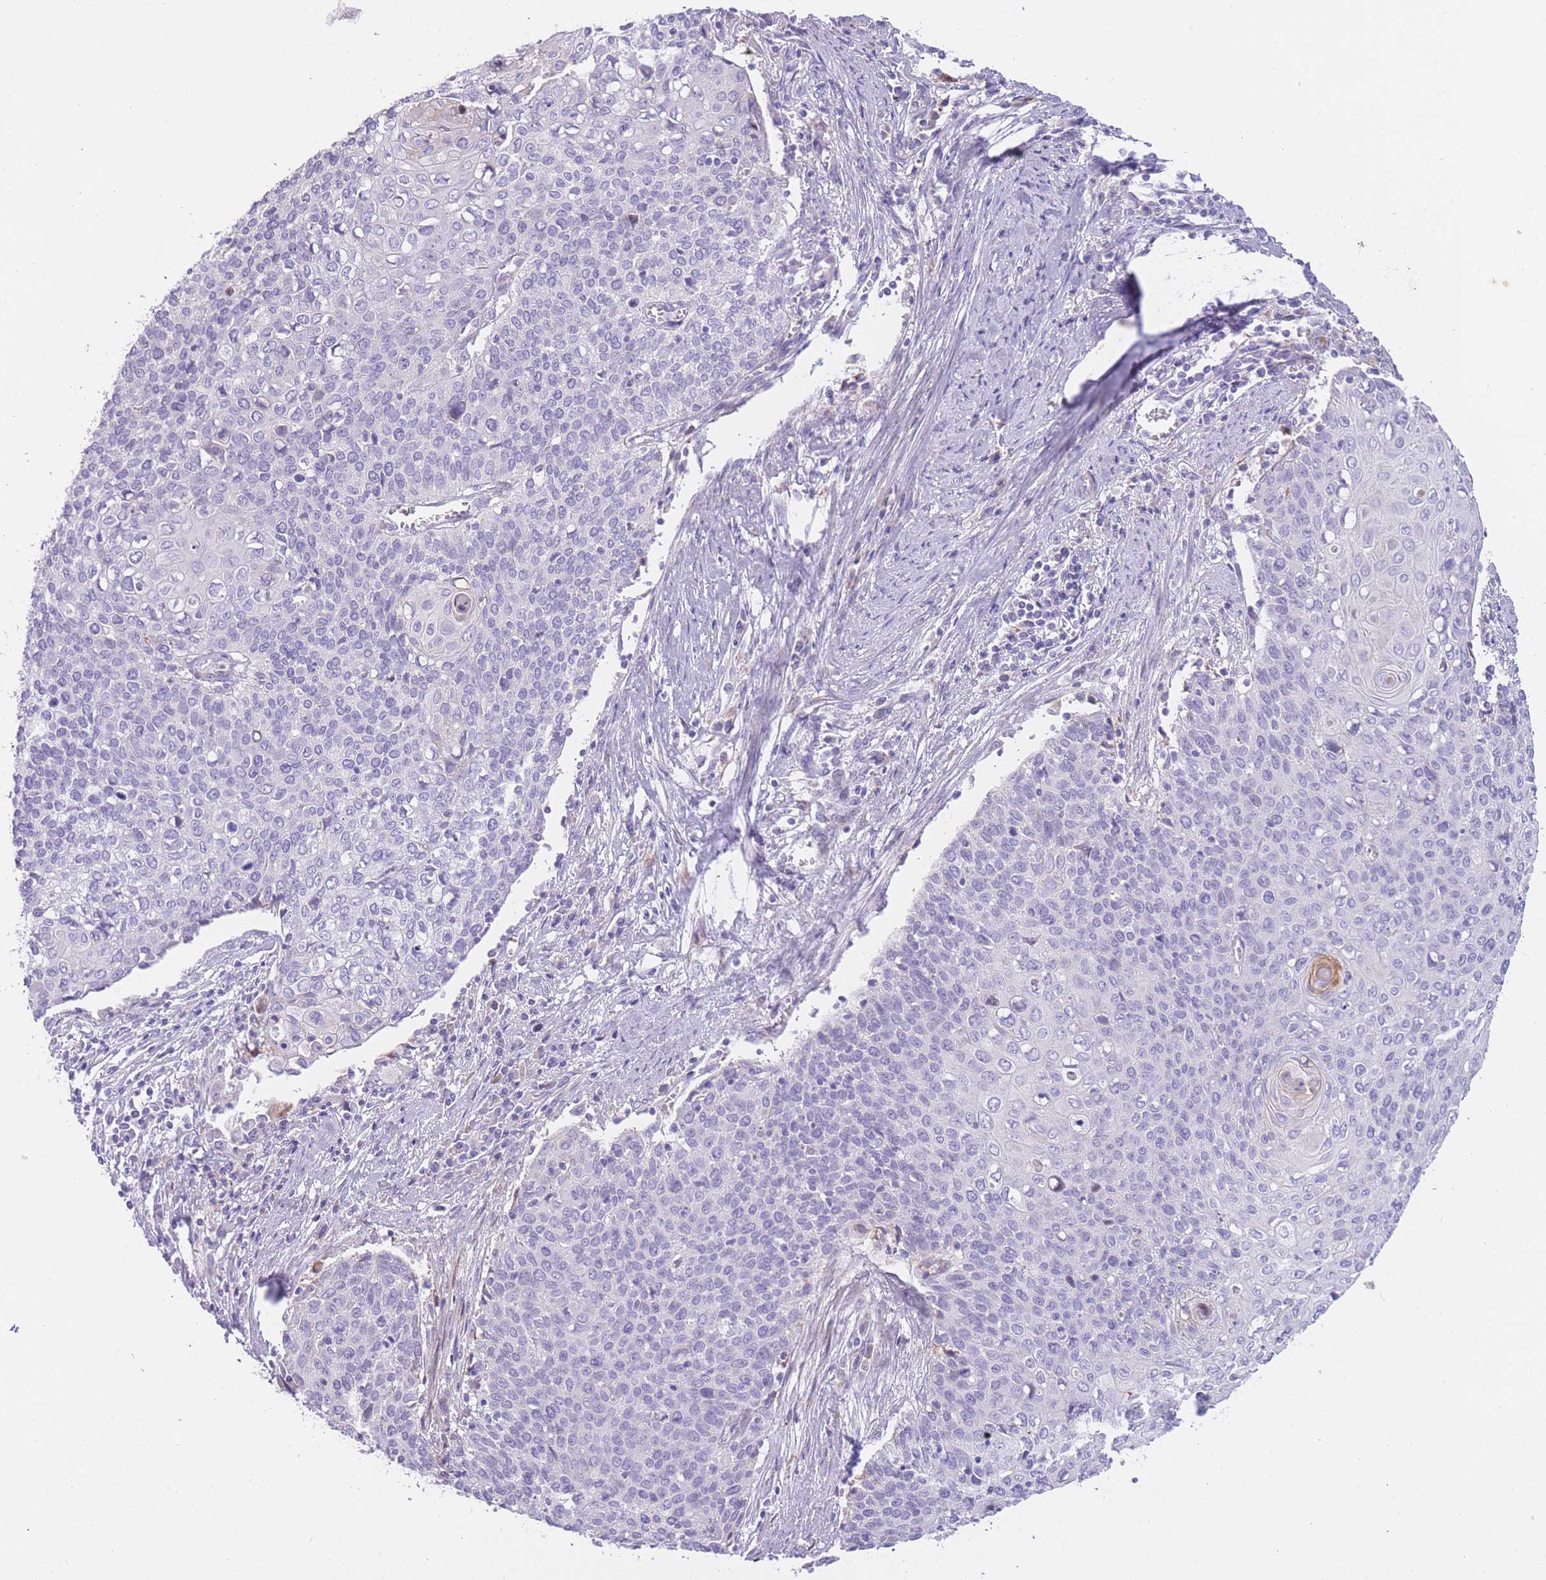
{"staining": {"intensity": "negative", "quantity": "none", "location": "none"}, "tissue": "cervical cancer", "cell_type": "Tumor cells", "image_type": "cancer", "snomed": [{"axis": "morphology", "description": "Squamous cell carcinoma, NOS"}, {"axis": "topography", "description": "Cervix"}], "caption": "A histopathology image of human cervical cancer is negative for staining in tumor cells.", "gene": "IMPG1", "patient": {"sex": "female", "age": 39}}